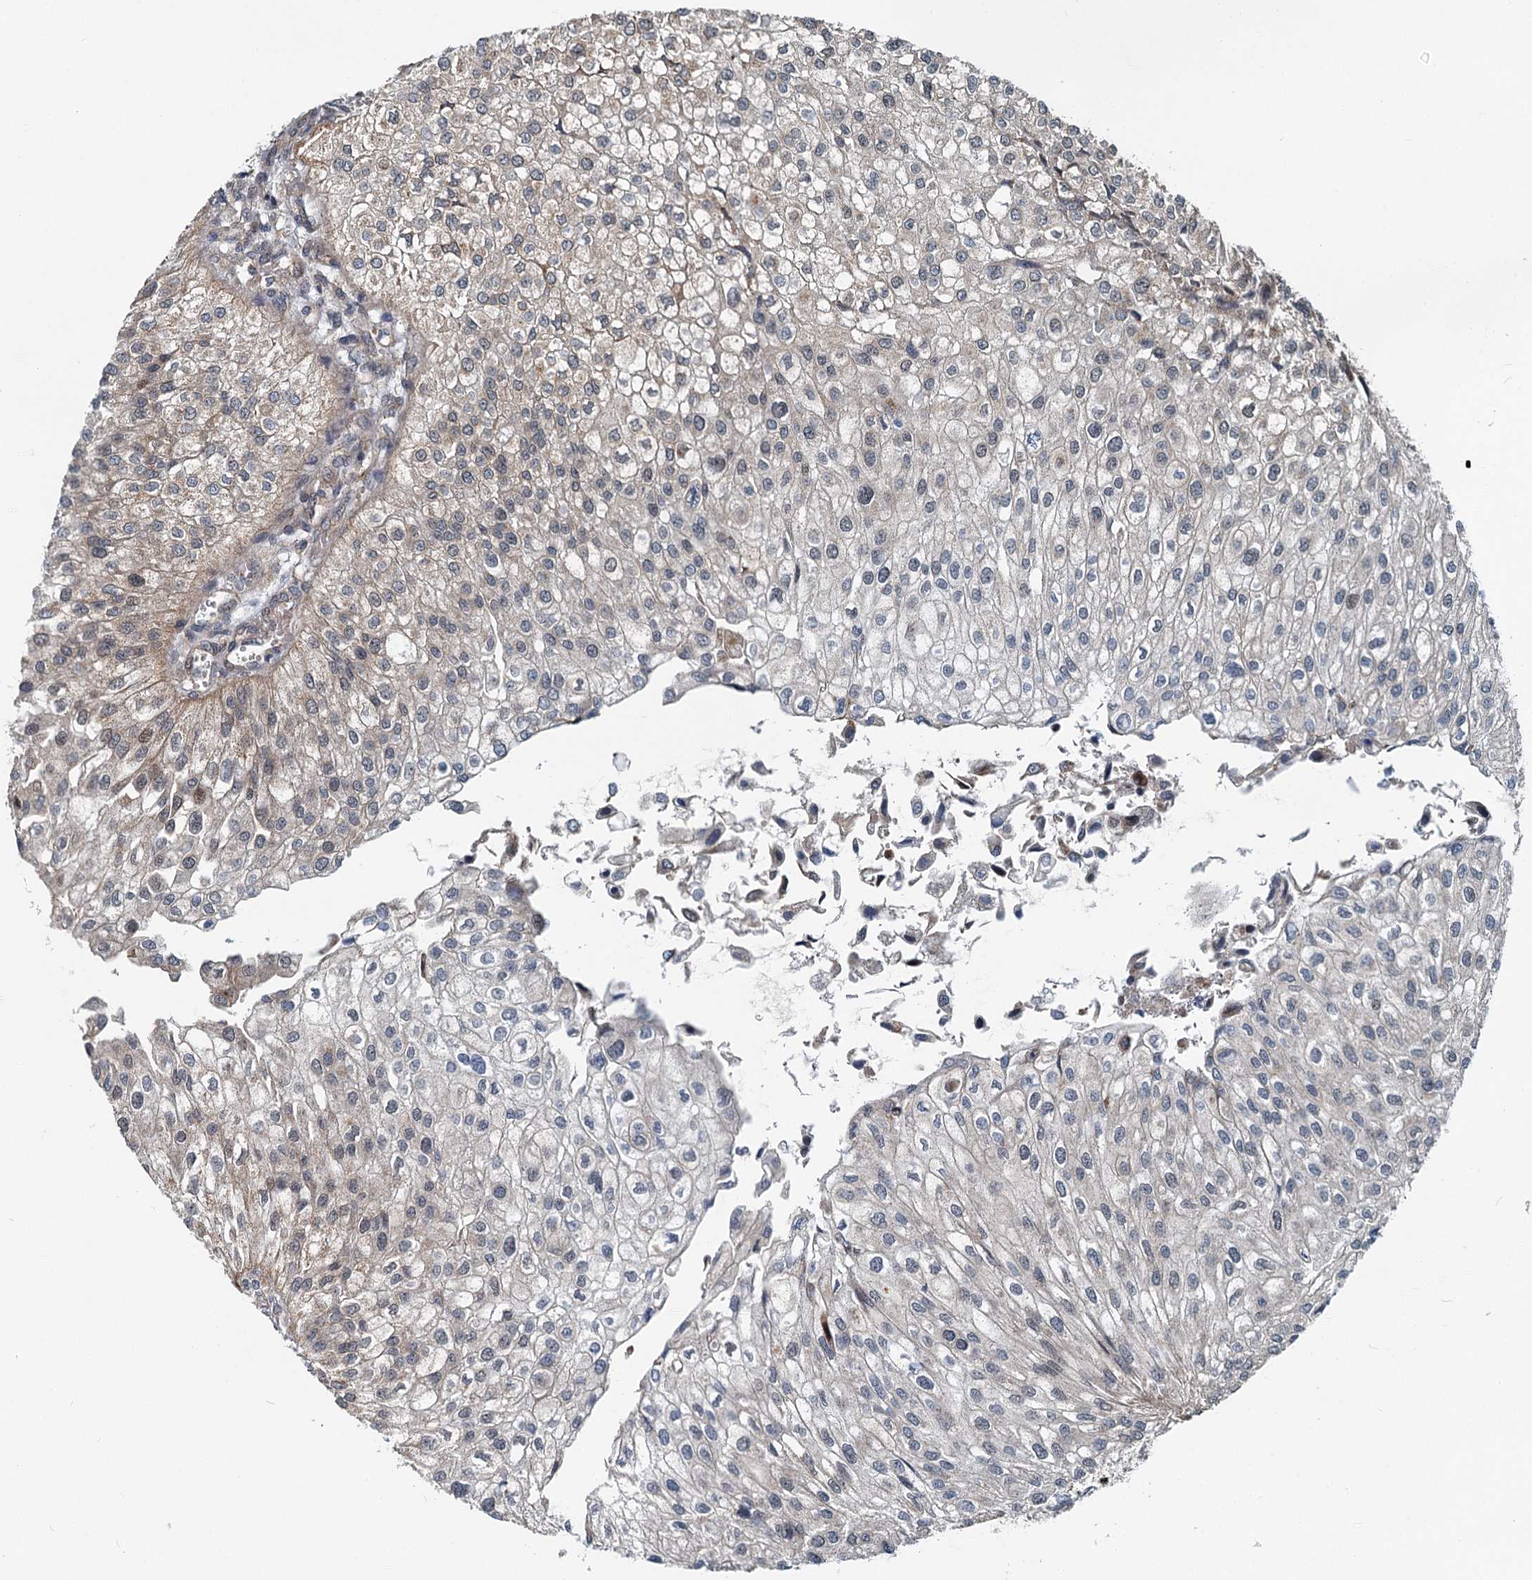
{"staining": {"intensity": "moderate", "quantity": "<25%", "location": "cytoplasmic/membranous,nuclear"}, "tissue": "urothelial cancer", "cell_type": "Tumor cells", "image_type": "cancer", "snomed": [{"axis": "morphology", "description": "Urothelial carcinoma, Low grade"}, {"axis": "topography", "description": "Urinary bladder"}], "caption": "Approximately <25% of tumor cells in human urothelial cancer display moderate cytoplasmic/membranous and nuclear protein positivity as visualized by brown immunohistochemical staining.", "gene": "ADCY2", "patient": {"sex": "female", "age": 89}}